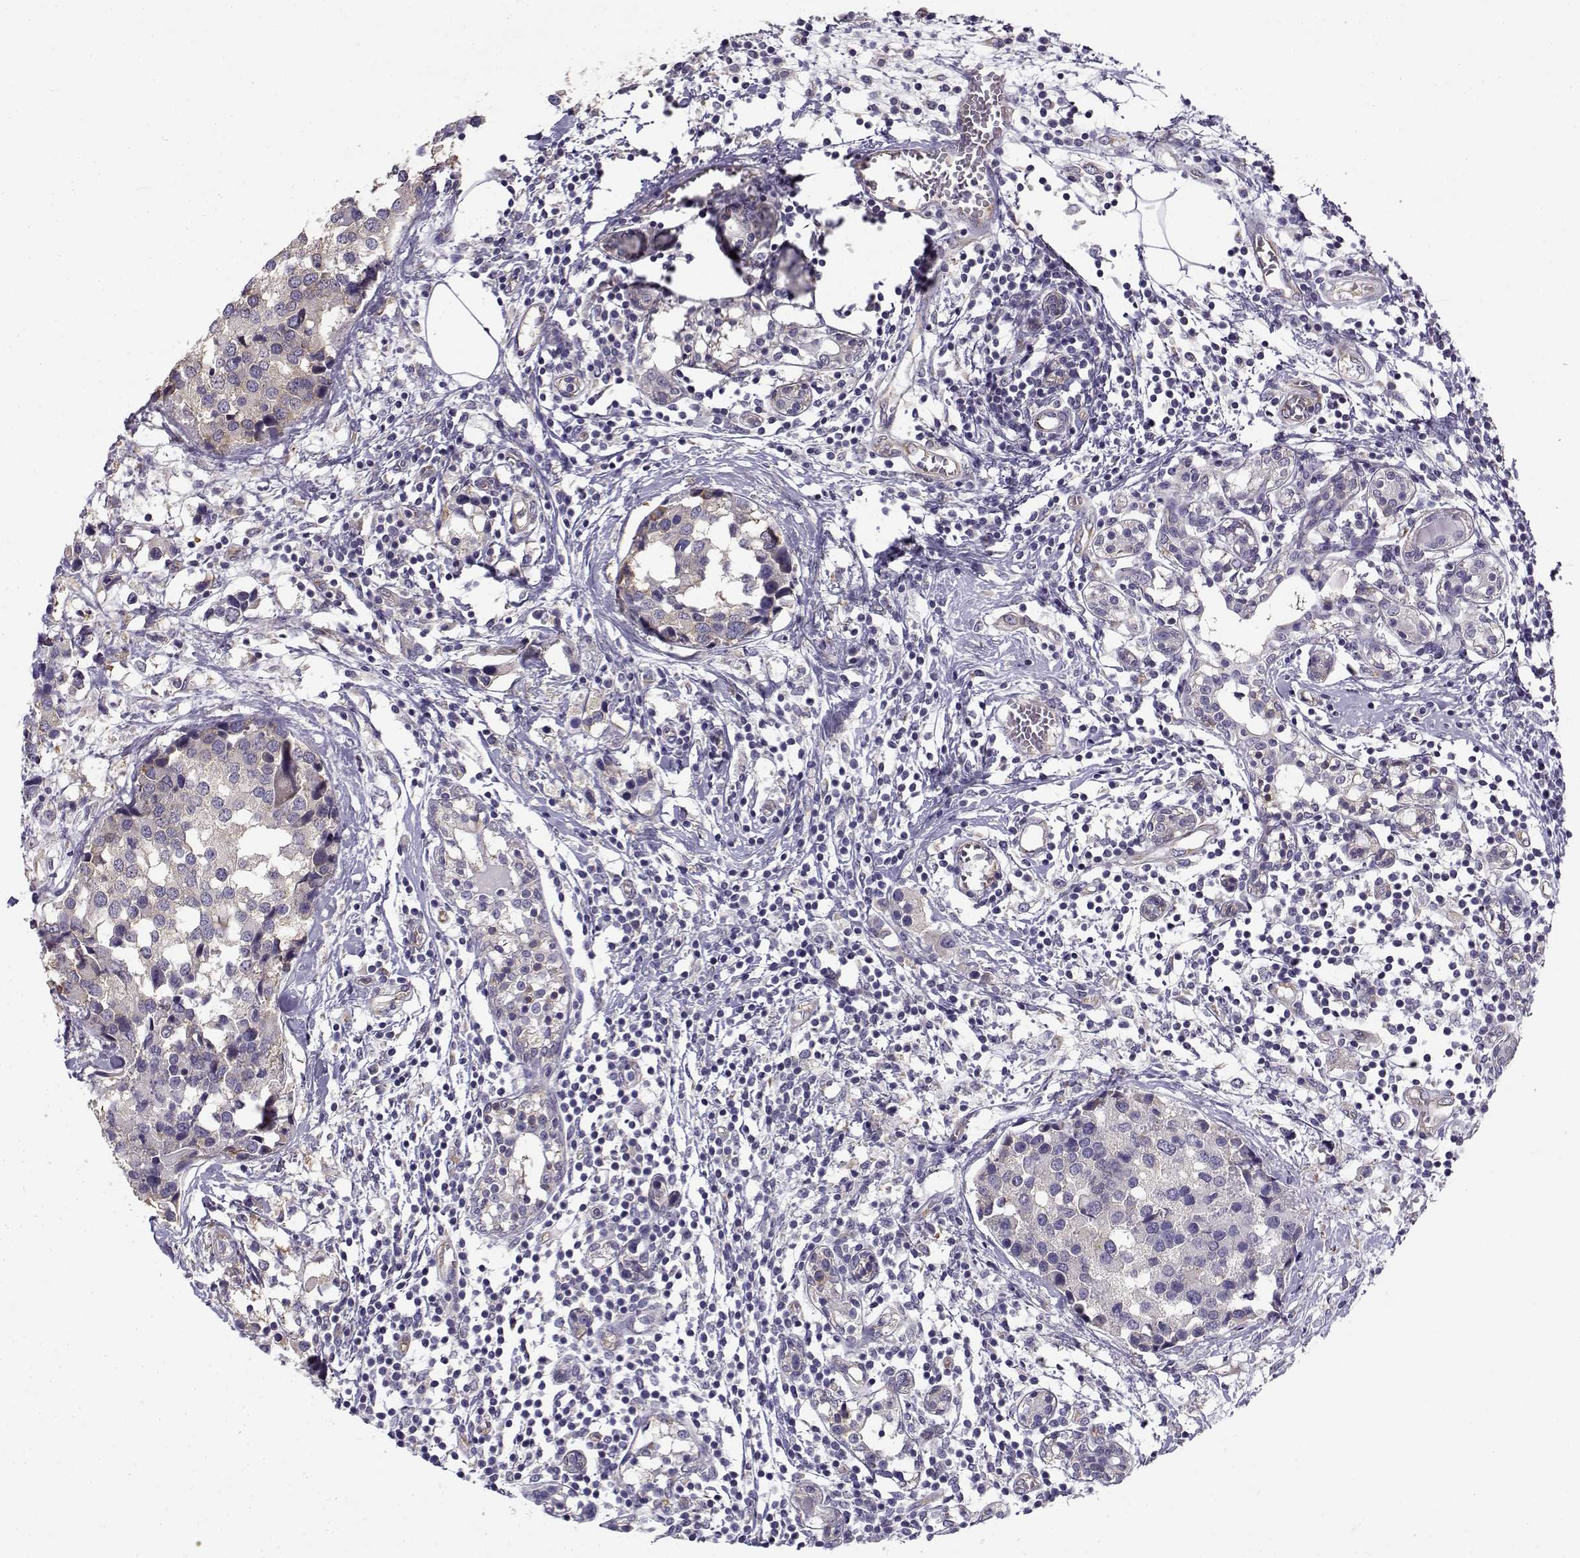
{"staining": {"intensity": "negative", "quantity": "none", "location": "none"}, "tissue": "breast cancer", "cell_type": "Tumor cells", "image_type": "cancer", "snomed": [{"axis": "morphology", "description": "Lobular carcinoma"}, {"axis": "topography", "description": "Breast"}], "caption": "IHC micrograph of breast cancer (lobular carcinoma) stained for a protein (brown), which exhibits no expression in tumor cells.", "gene": "BEND6", "patient": {"sex": "female", "age": 59}}